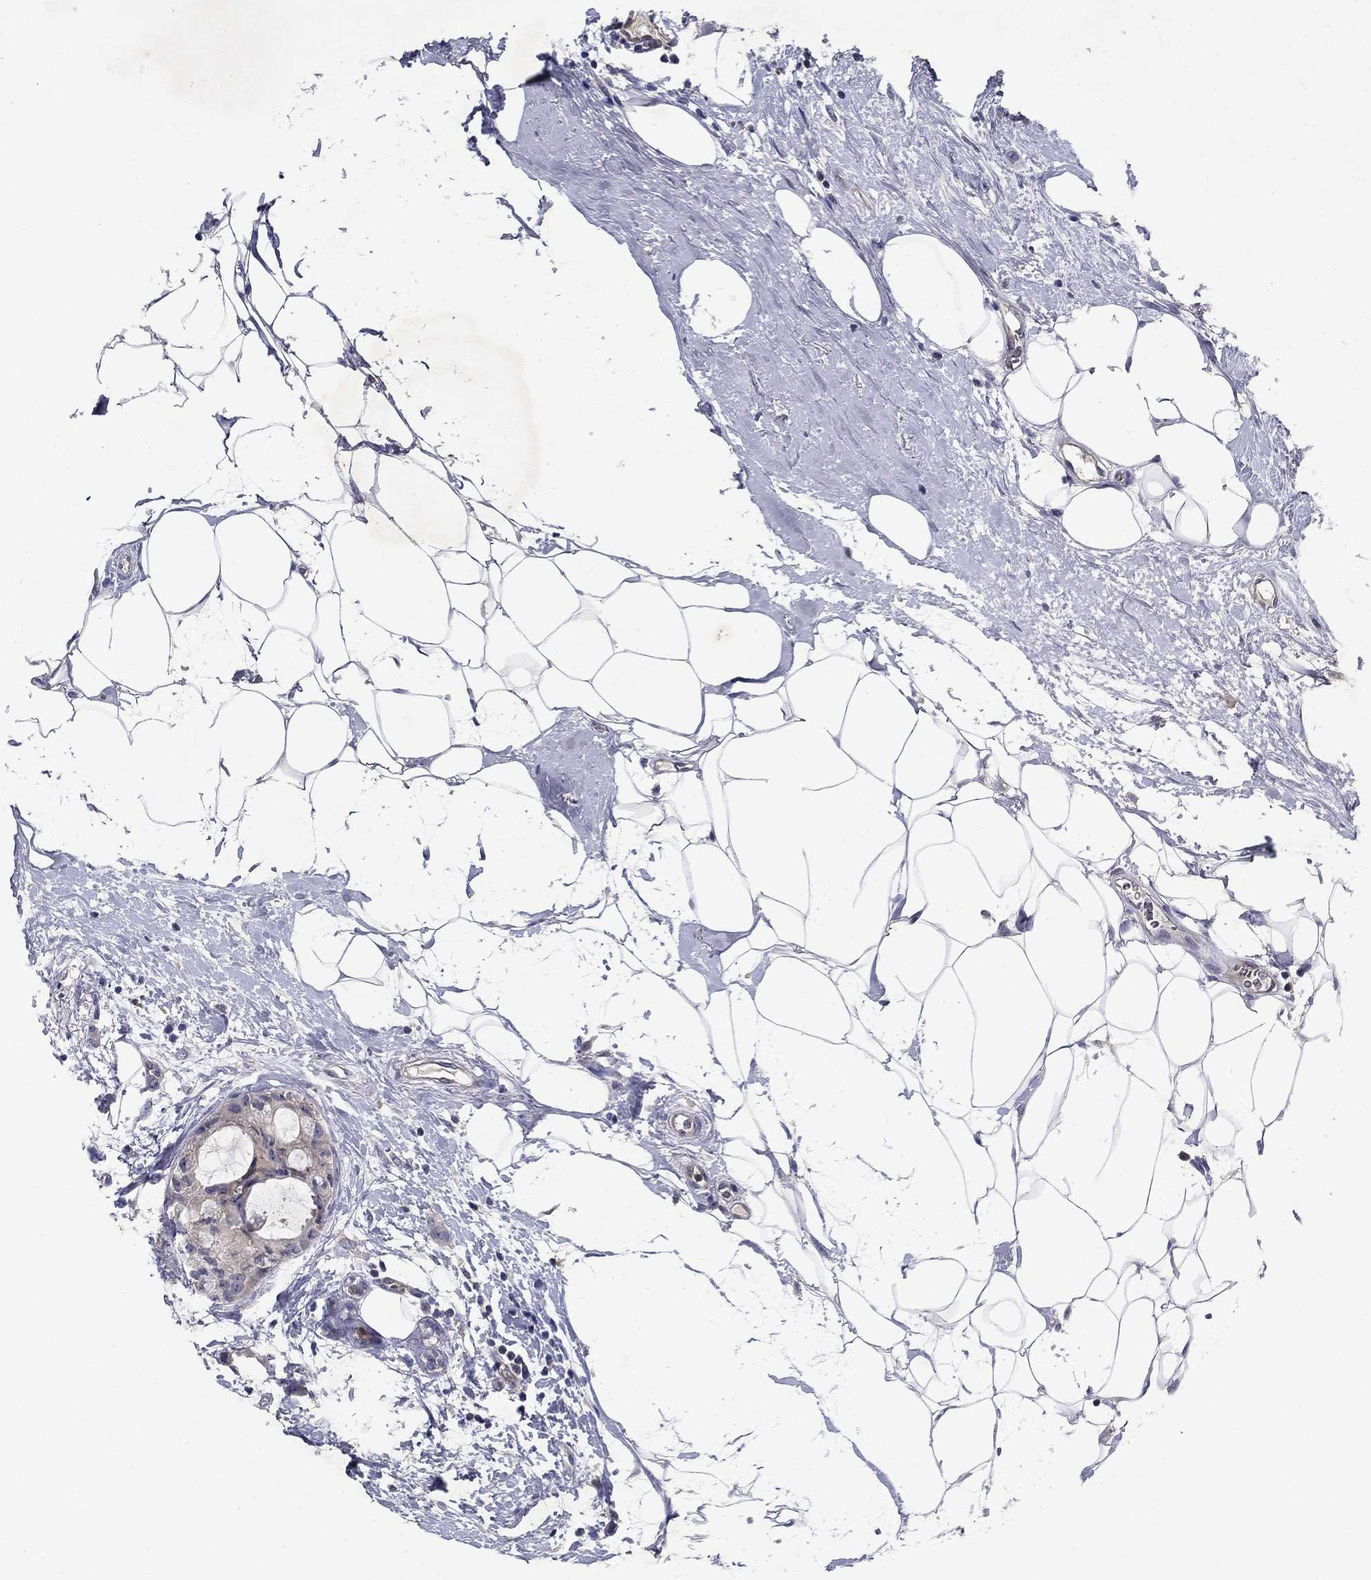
{"staining": {"intensity": "negative", "quantity": "none", "location": "none"}, "tissue": "breast cancer", "cell_type": "Tumor cells", "image_type": "cancer", "snomed": [{"axis": "morphology", "description": "Duct carcinoma"}, {"axis": "topography", "description": "Breast"}], "caption": "Immunohistochemistry (IHC) of human breast infiltrating ductal carcinoma exhibits no staining in tumor cells.", "gene": "GLTP", "patient": {"sex": "female", "age": 45}}